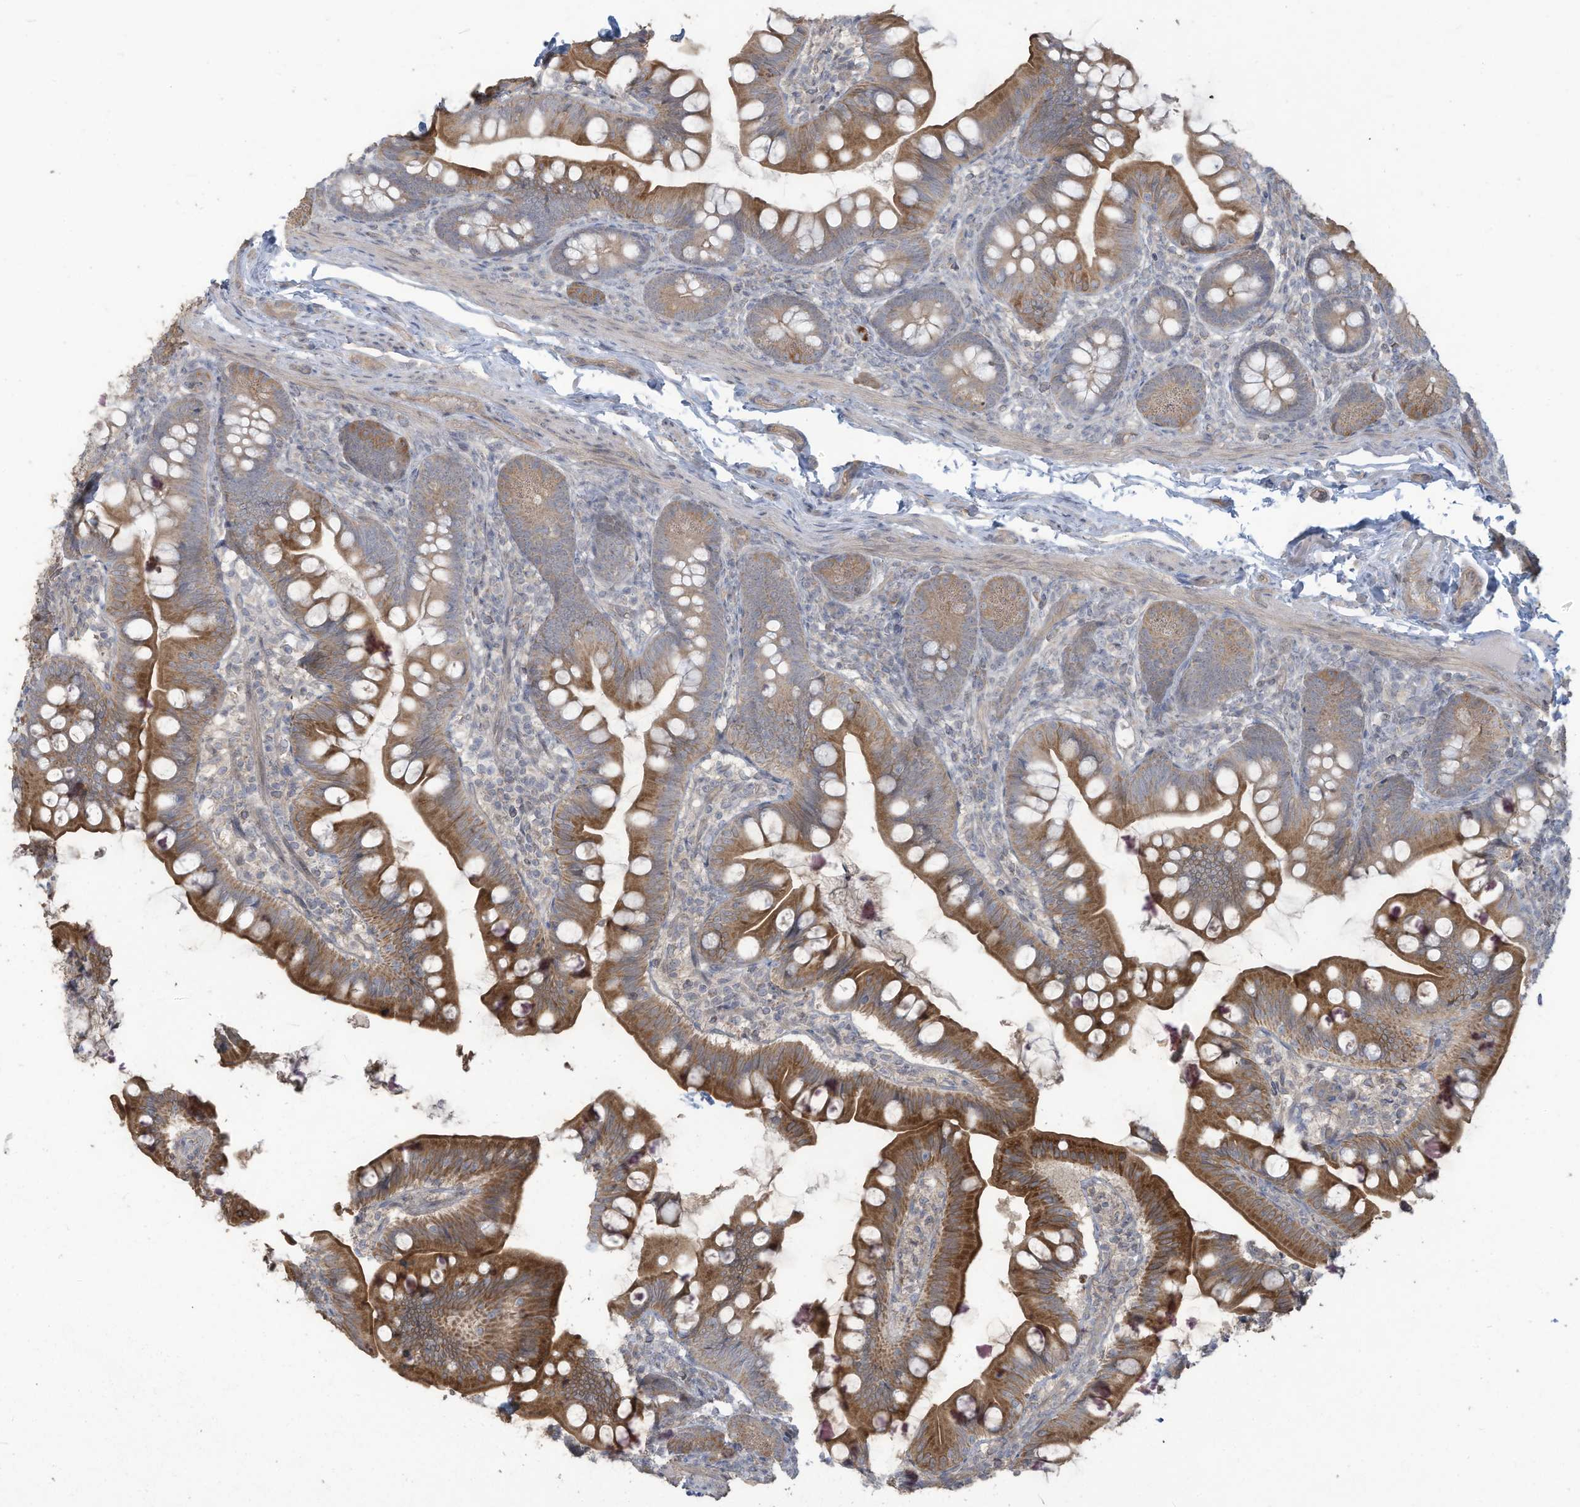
{"staining": {"intensity": "moderate", "quantity": ">75%", "location": "cytoplasmic/membranous"}, "tissue": "small intestine", "cell_type": "Glandular cells", "image_type": "normal", "snomed": [{"axis": "morphology", "description": "Normal tissue, NOS"}, {"axis": "topography", "description": "Small intestine"}], "caption": "Normal small intestine reveals moderate cytoplasmic/membranous positivity in about >75% of glandular cells Nuclei are stained in blue..", "gene": "MAGIX", "patient": {"sex": "male", "age": 7}}